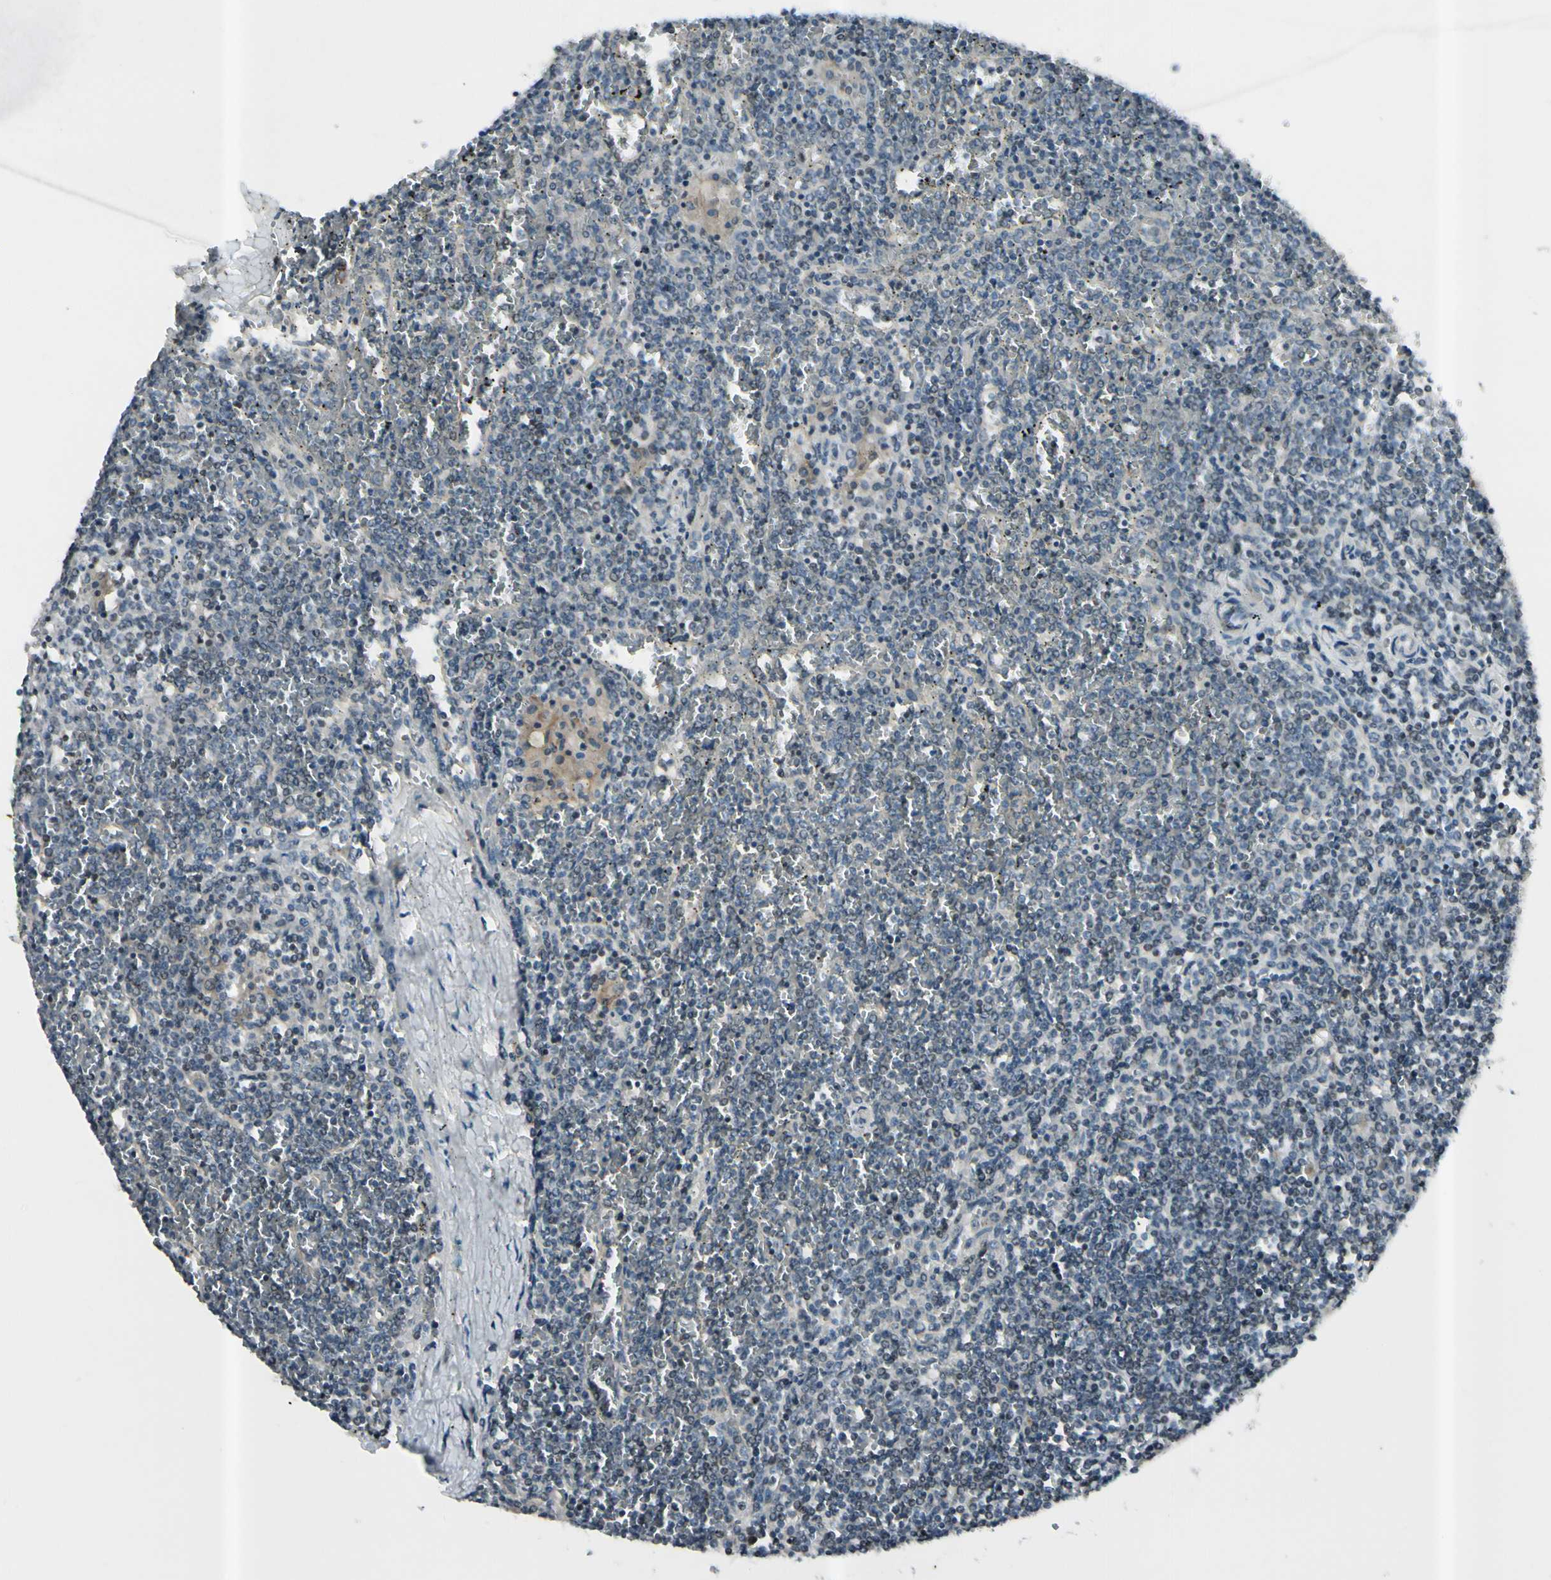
{"staining": {"intensity": "negative", "quantity": "none", "location": "none"}, "tissue": "lymphoma", "cell_type": "Tumor cells", "image_type": "cancer", "snomed": [{"axis": "morphology", "description": "Malignant lymphoma, non-Hodgkin's type, Low grade"}, {"axis": "topography", "description": "Spleen"}], "caption": "DAB (3,3'-diaminobenzidine) immunohistochemical staining of human lymphoma shows no significant positivity in tumor cells.", "gene": "ICAM5", "patient": {"sex": "female", "age": 19}}